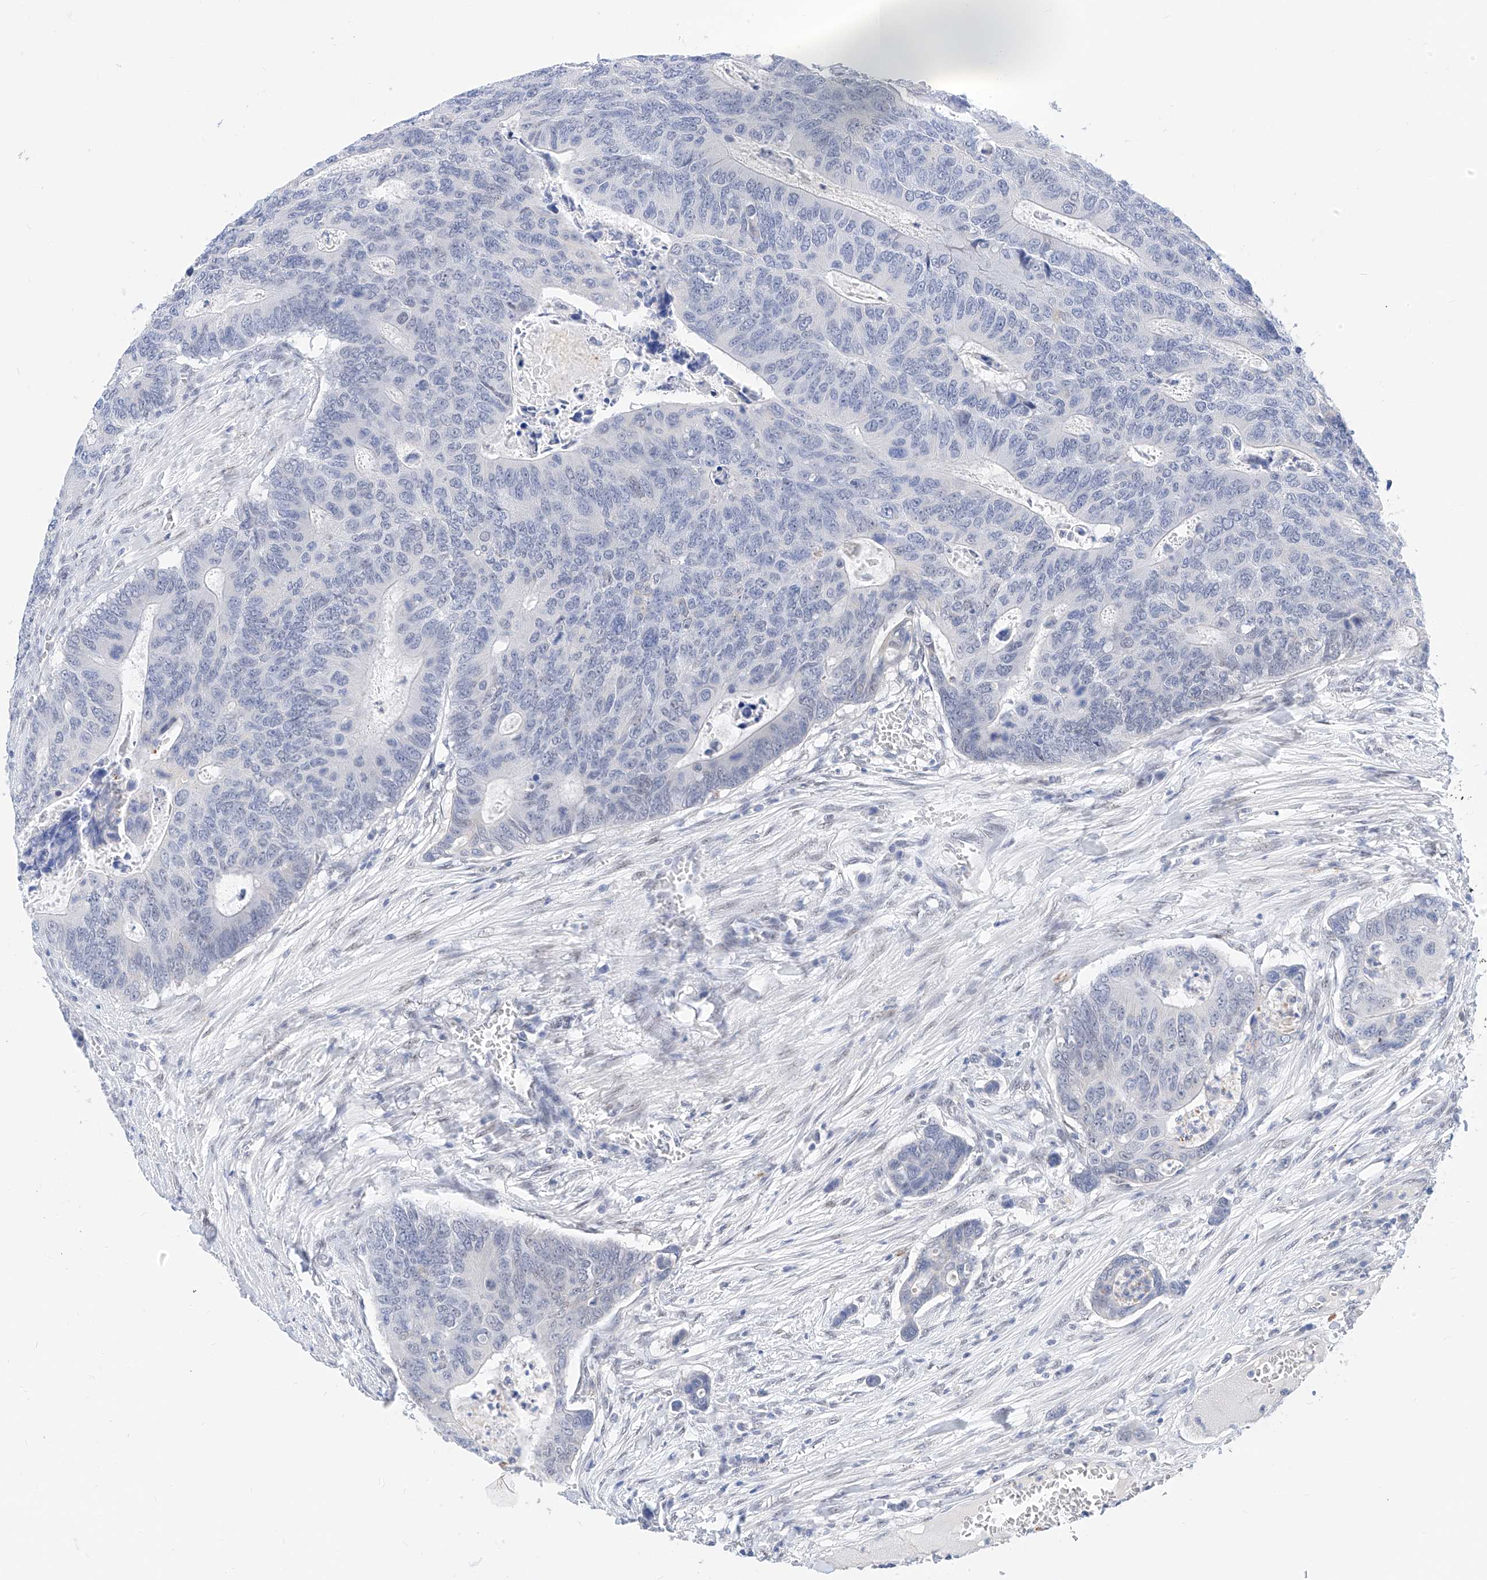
{"staining": {"intensity": "negative", "quantity": "none", "location": "none"}, "tissue": "colorectal cancer", "cell_type": "Tumor cells", "image_type": "cancer", "snomed": [{"axis": "morphology", "description": "Adenocarcinoma, NOS"}, {"axis": "topography", "description": "Colon"}], "caption": "Tumor cells are negative for brown protein staining in colorectal cancer.", "gene": "KCNJ1", "patient": {"sex": "male", "age": 87}}